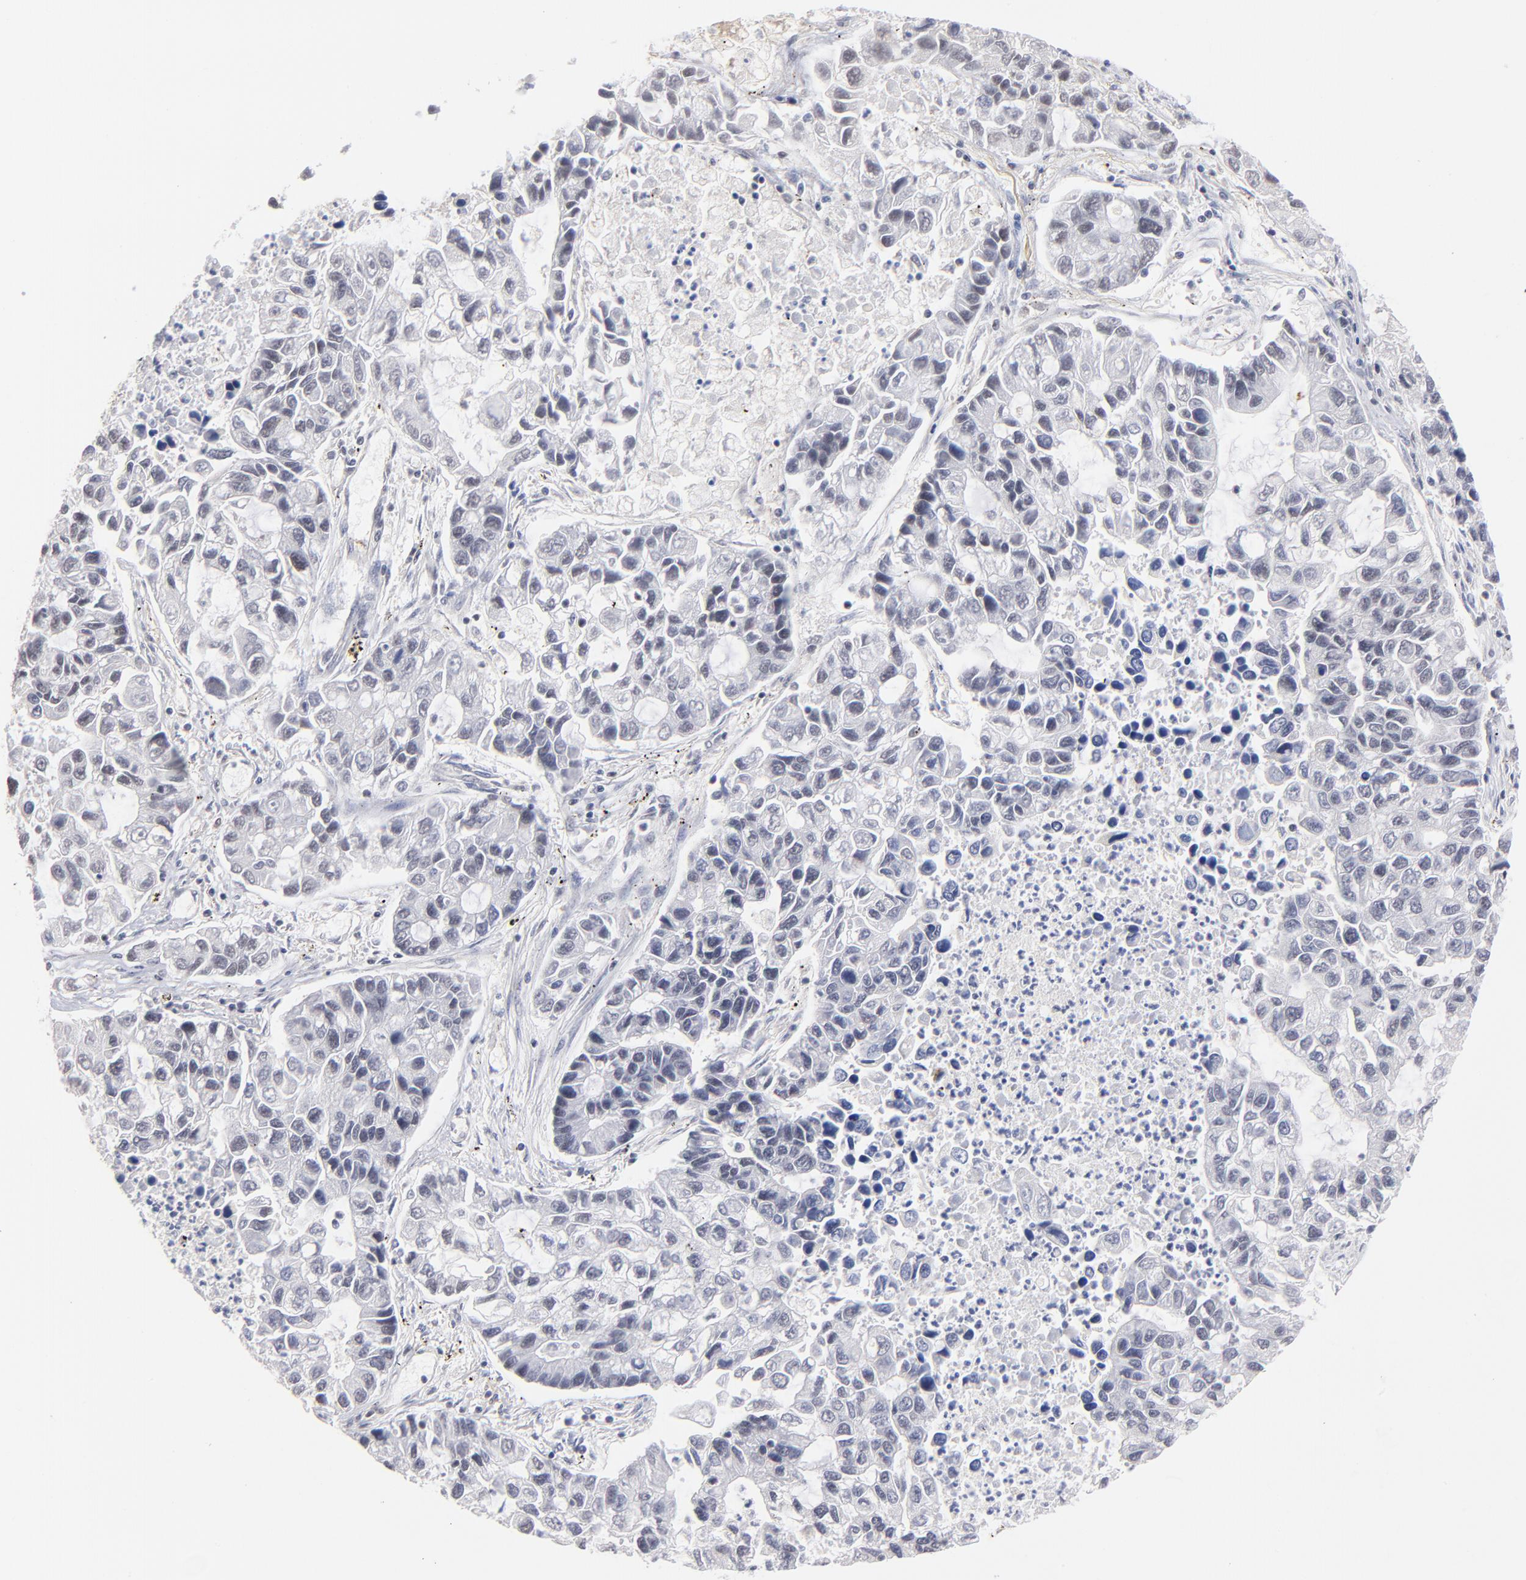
{"staining": {"intensity": "negative", "quantity": "none", "location": "none"}, "tissue": "lung cancer", "cell_type": "Tumor cells", "image_type": "cancer", "snomed": [{"axis": "morphology", "description": "Adenocarcinoma, NOS"}, {"axis": "topography", "description": "Lung"}], "caption": "High power microscopy histopathology image of an immunohistochemistry histopathology image of lung cancer (adenocarcinoma), revealing no significant positivity in tumor cells. (Brightfield microscopy of DAB (3,3'-diaminobenzidine) immunohistochemistry at high magnification).", "gene": "GABPA", "patient": {"sex": "female", "age": 51}}